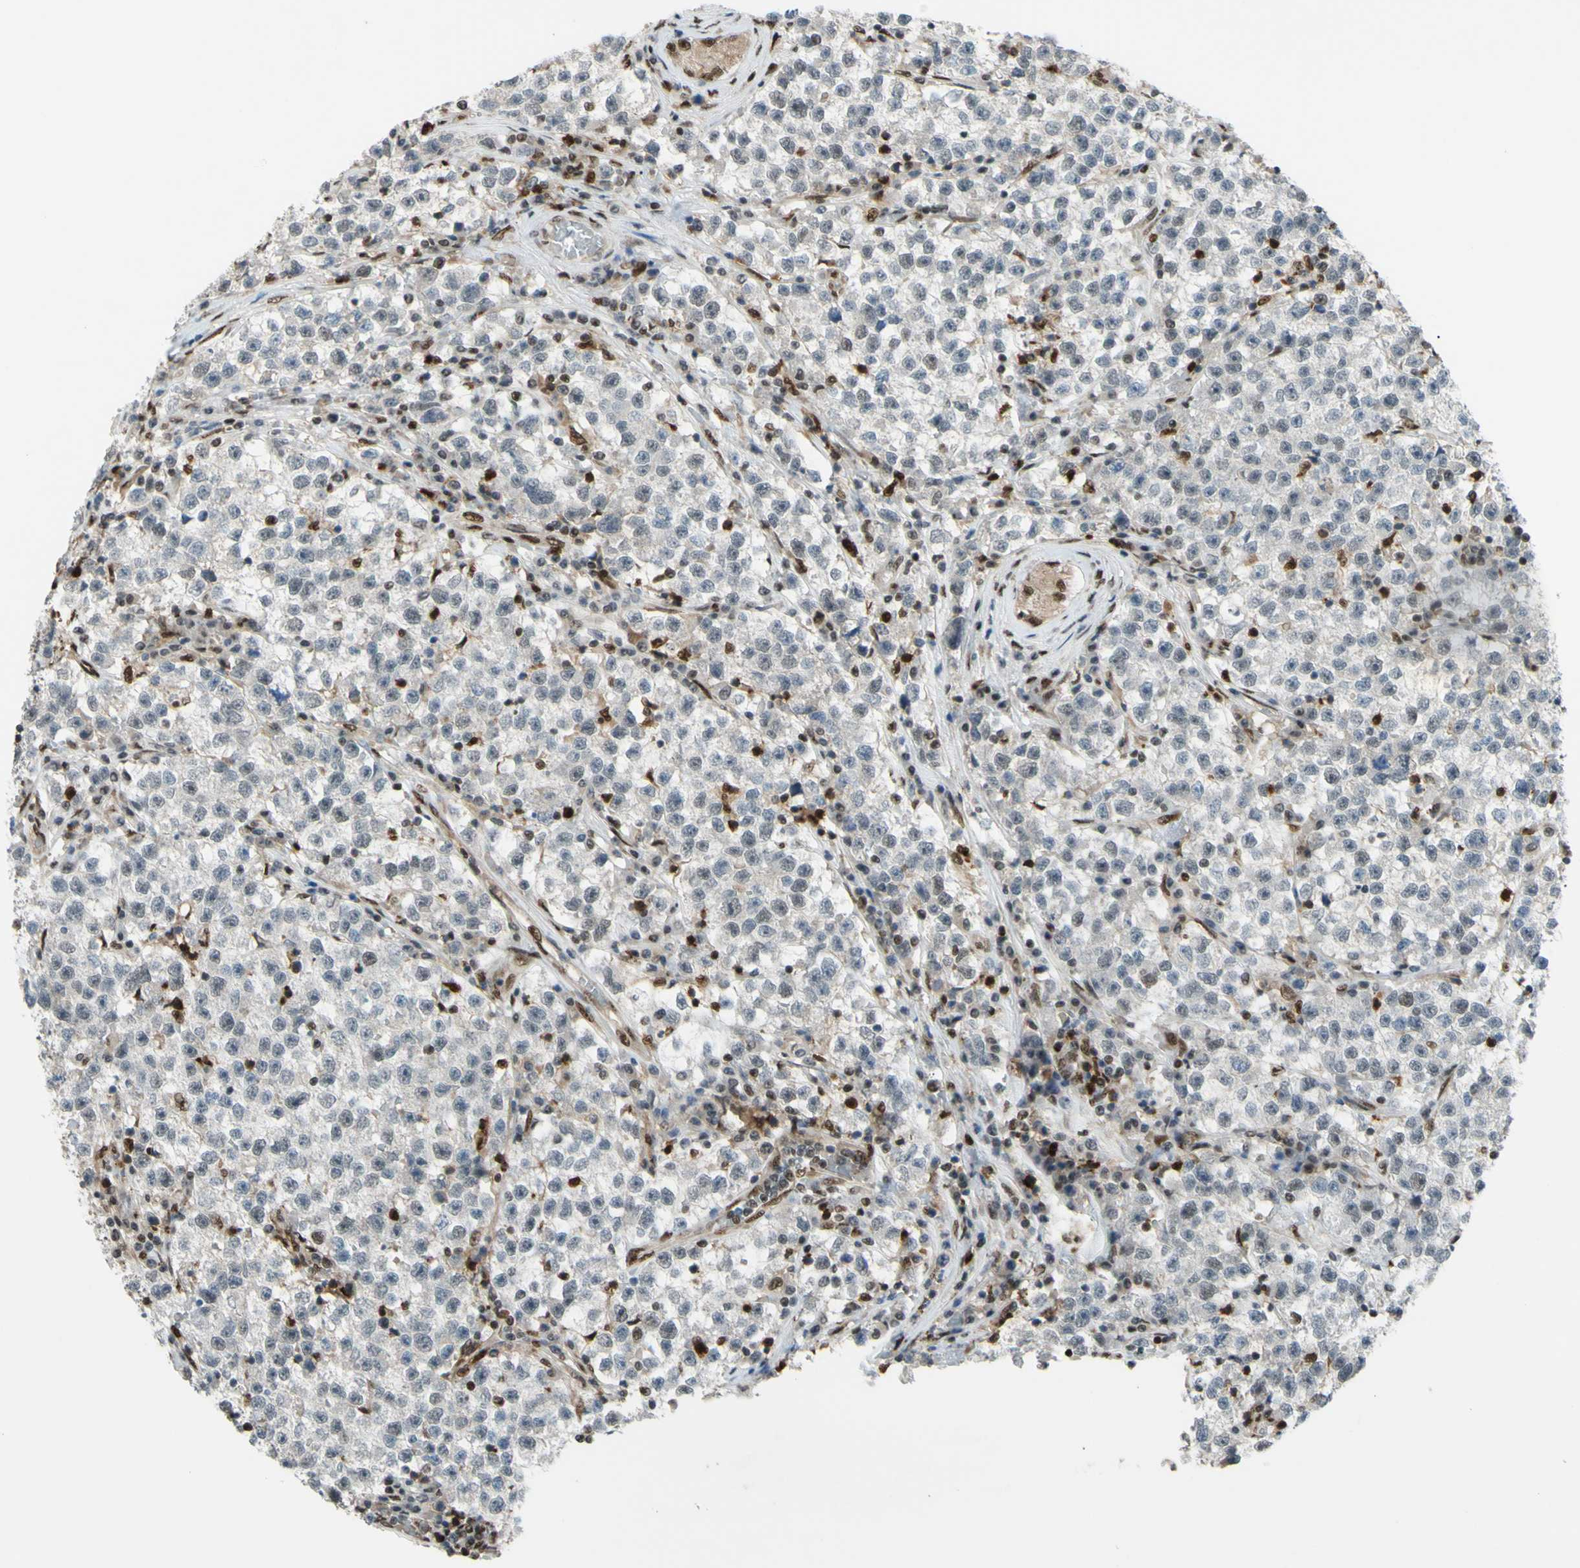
{"staining": {"intensity": "negative", "quantity": "none", "location": "none"}, "tissue": "testis cancer", "cell_type": "Tumor cells", "image_type": "cancer", "snomed": [{"axis": "morphology", "description": "Seminoma, NOS"}, {"axis": "topography", "description": "Testis"}], "caption": "This is an immunohistochemistry (IHC) histopathology image of testis seminoma. There is no expression in tumor cells.", "gene": "FKBP5", "patient": {"sex": "male", "age": 22}}